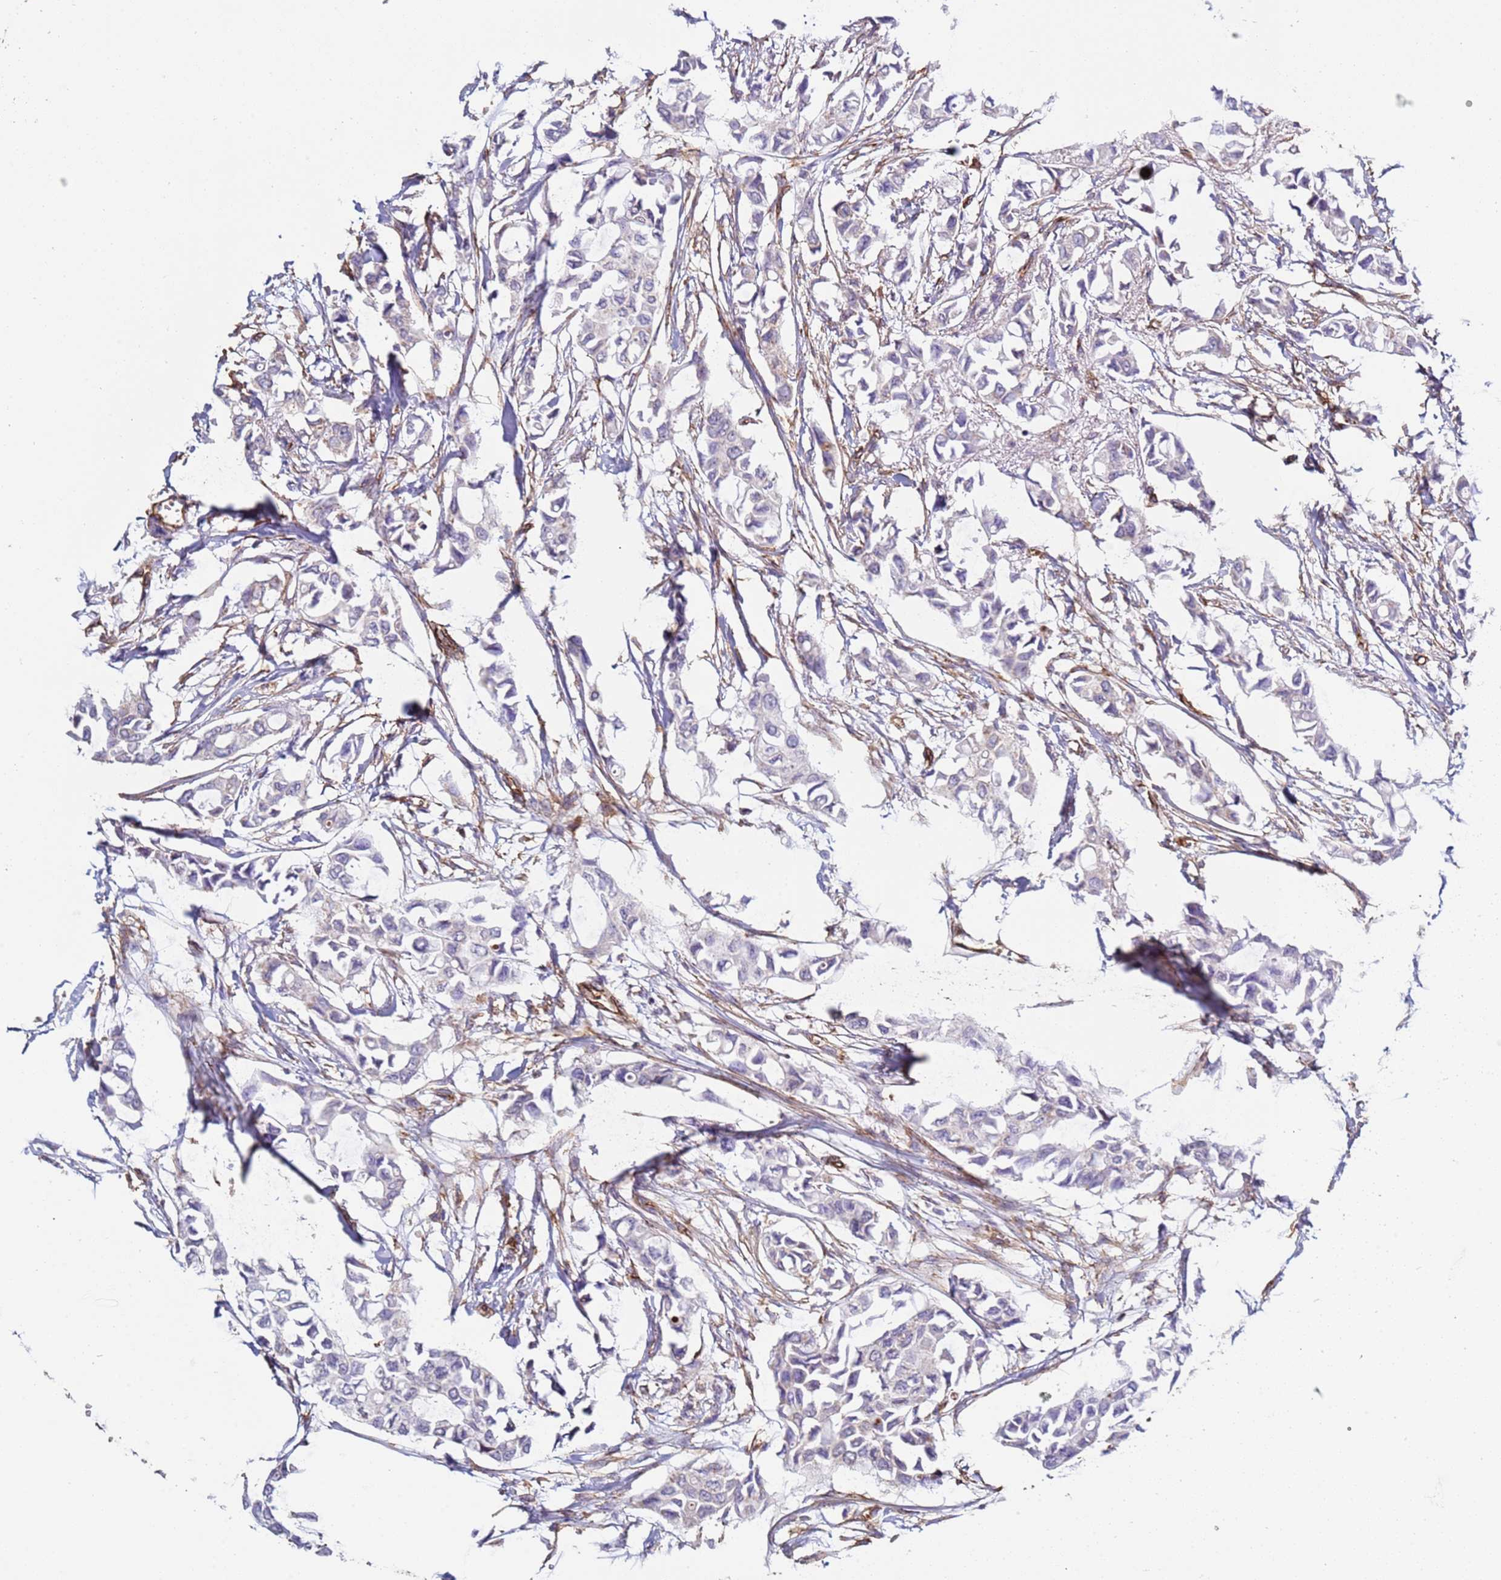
{"staining": {"intensity": "negative", "quantity": "none", "location": "none"}, "tissue": "breast cancer", "cell_type": "Tumor cells", "image_type": "cancer", "snomed": [{"axis": "morphology", "description": "Duct carcinoma"}, {"axis": "topography", "description": "Breast"}], "caption": "IHC micrograph of breast cancer (invasive ductal carcinoma) stained for a protein (brown), which demonstrates no expression in tumor cells.", "gene": "GASK1A", "patient": {"sex": "female", "age": 41}}